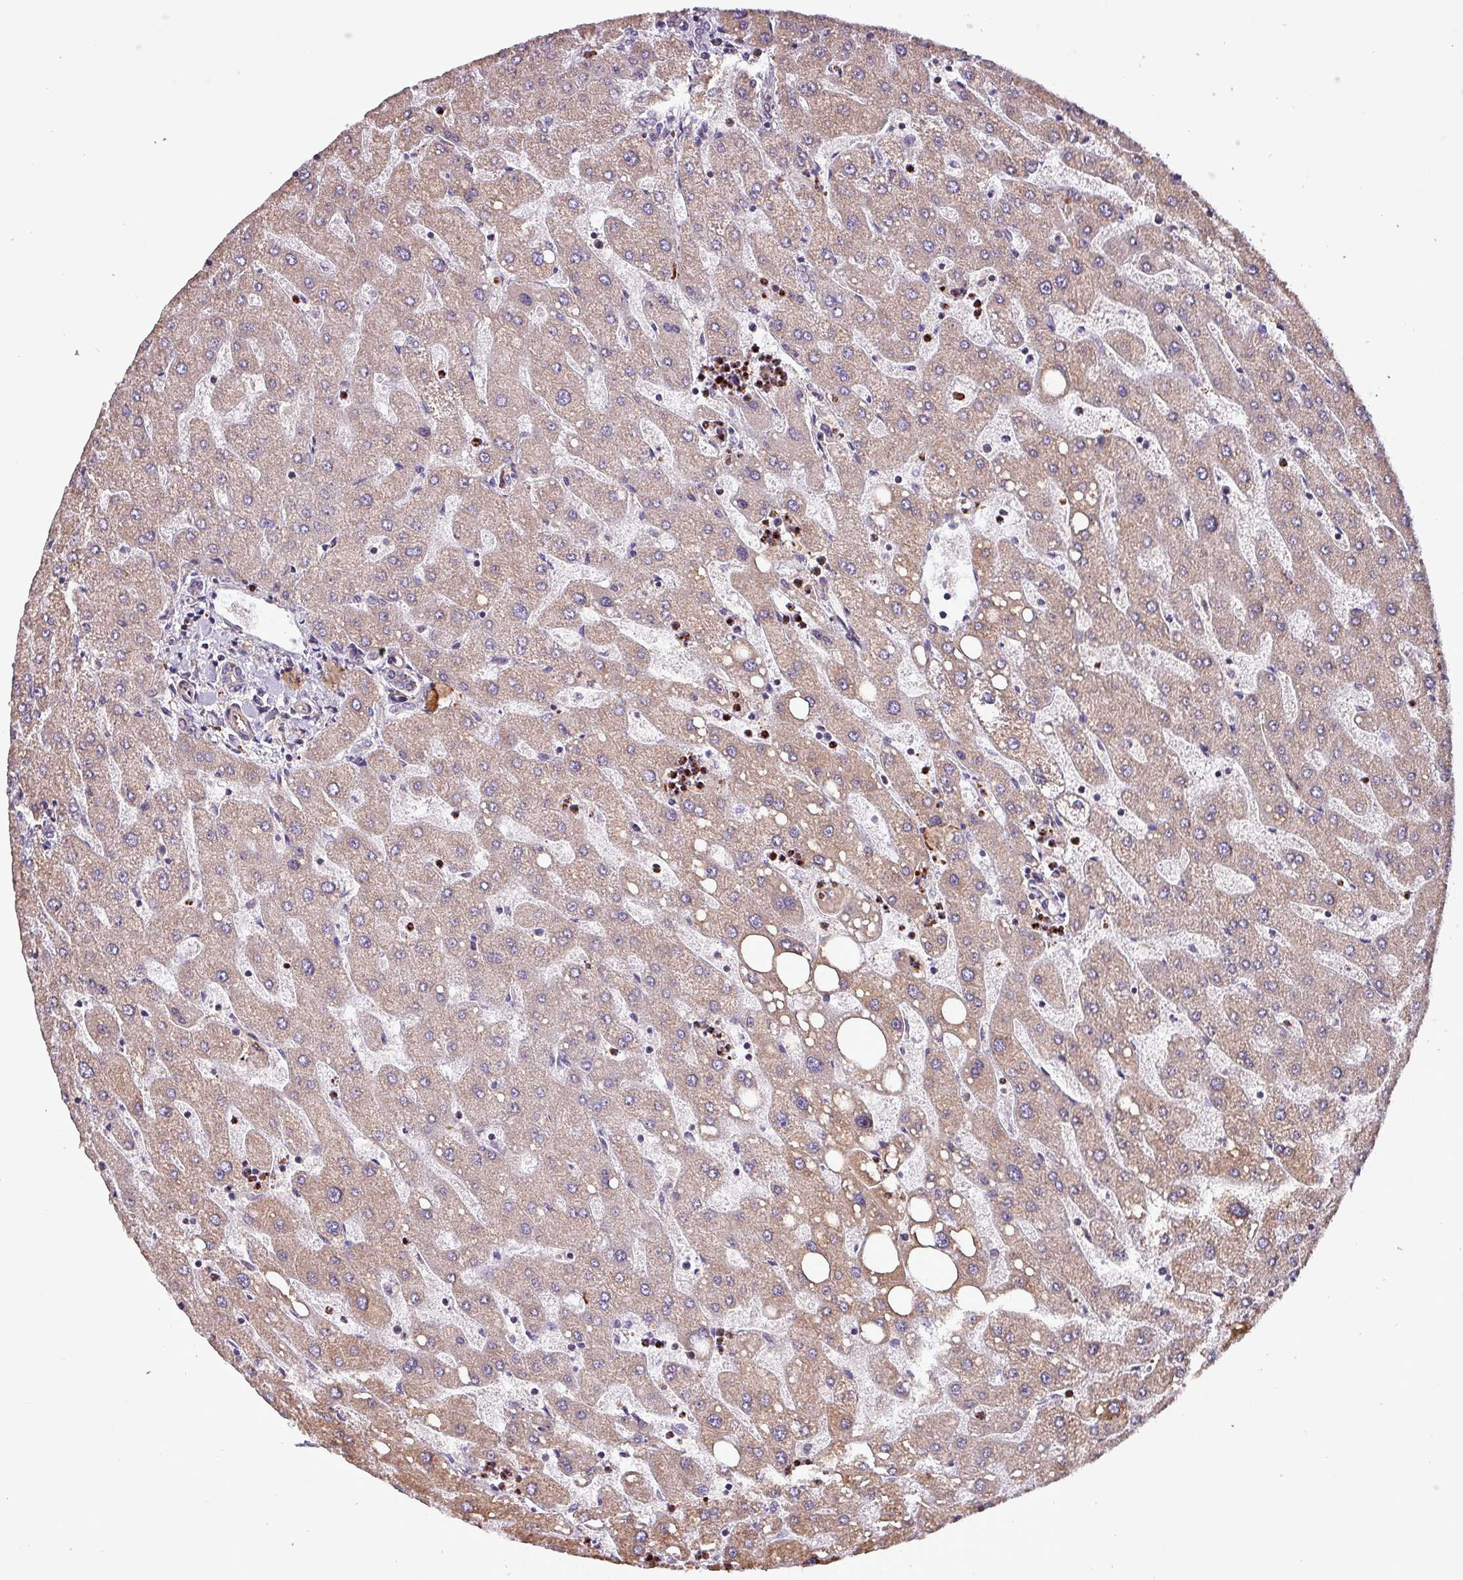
{"staining": {"intensity": "weak", "quantity": "<25%", "location": "cytoplasmic/membranous"}, "tissue": "liver", "cell_type": "Cholangiocytes", "image_type": "normal", "snomed": [{"axis": "morphology", "description": "Normal tissue, NOS"}, {"axis": "topography", "description": "Liver"}], "caption": "IHC histopathology image of unremarkable liver: human liver stained with DAB (3,3'-diaminobenzidine) displays no significant protein expression in cholangiocytes.", "gene": "SCIN", "patient": {"sex": "male", "age": 67}}